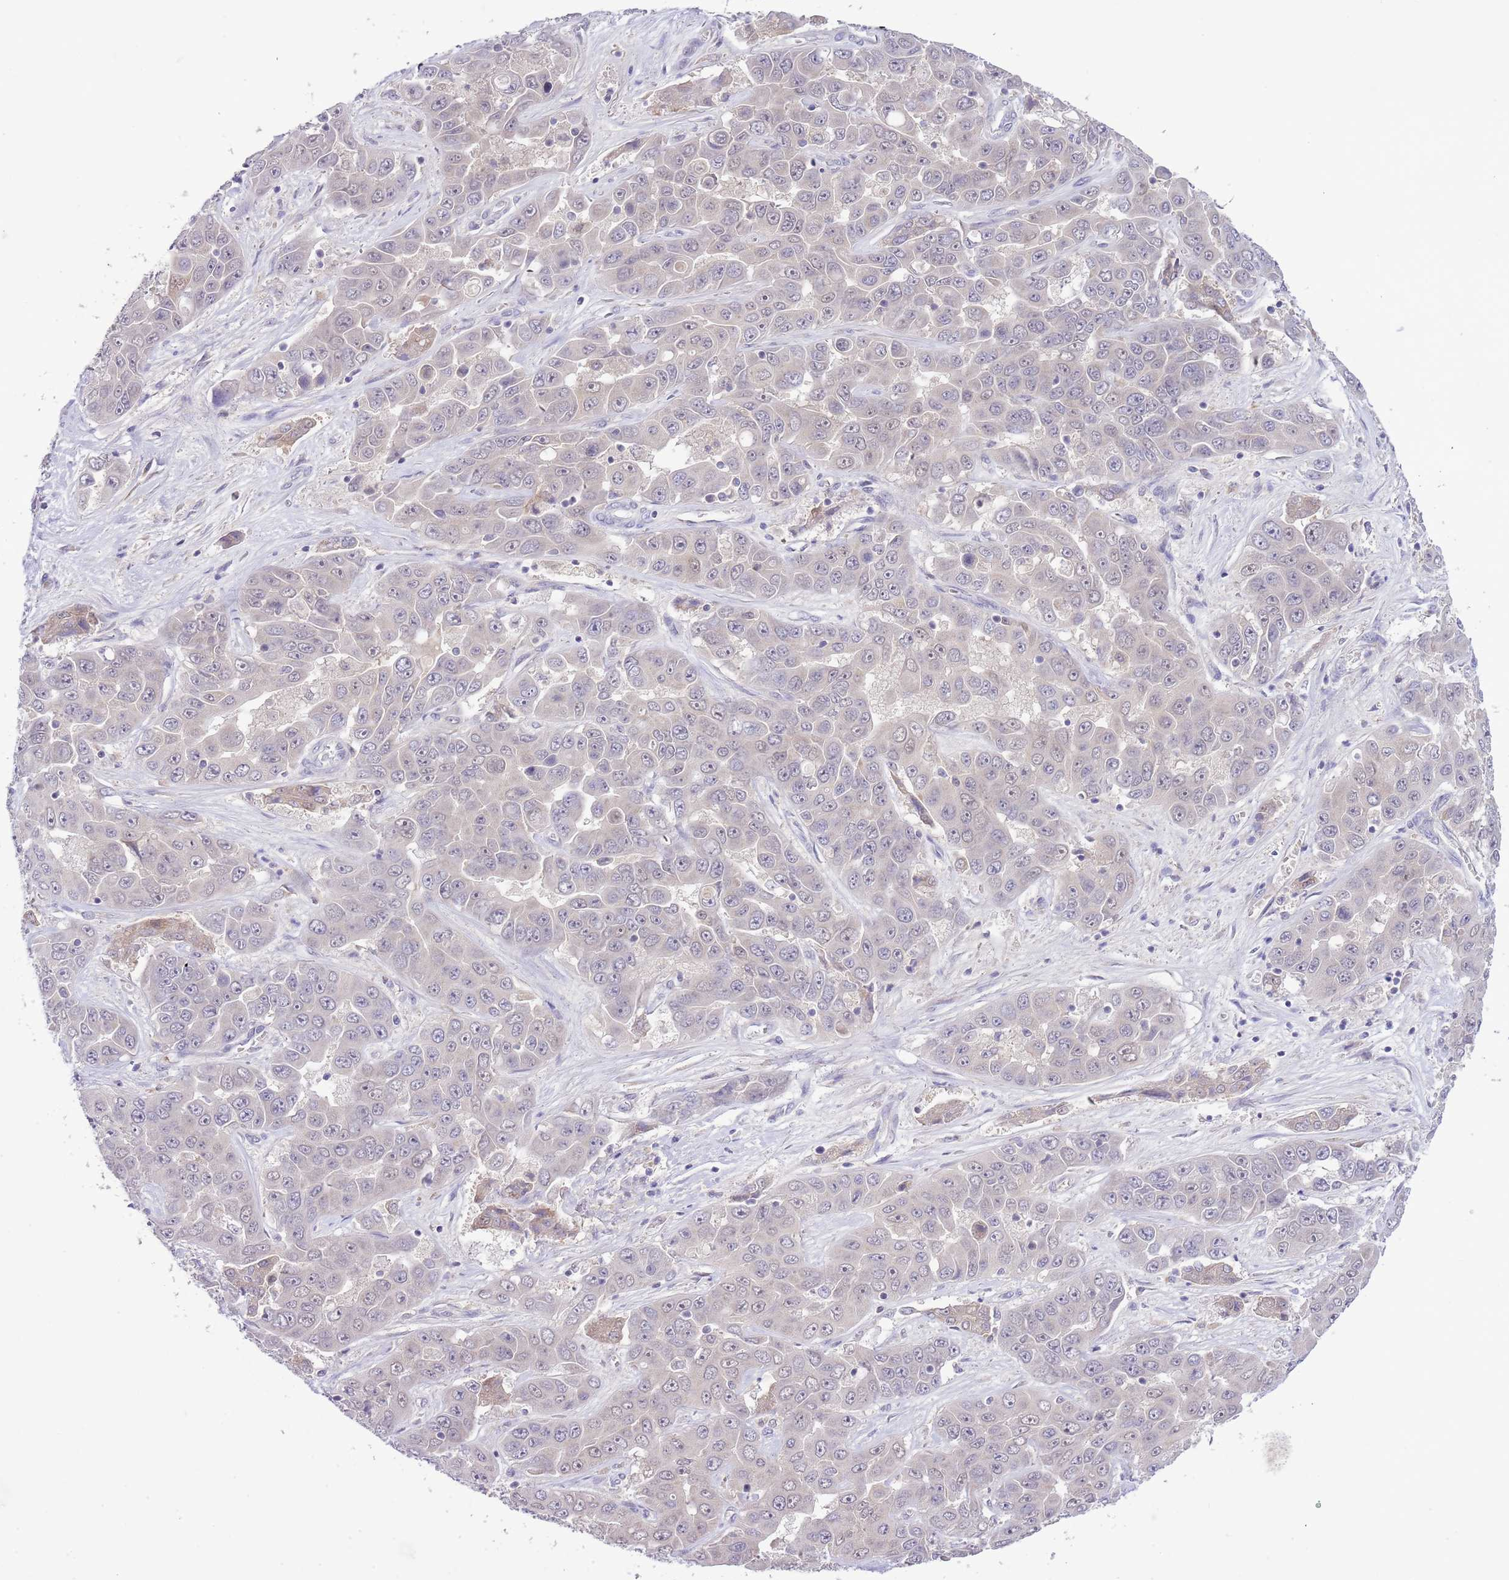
{"staining": {"intensity": "negative", "quantity": "none", "location": "none"}, "tissue": "liver cancer", "cell_type": "Tumor cells", "image_type": "cancer", "snomed": [{"axis": "morphology", "description": "Cholangiocarcinoma"}, {"axis": "topography", "description": "Liver"}], "caption": "A high-resolution photomicrograph shows immunohistochemistry (IHC) staining of liver cholangiocarcinoma, which demonstrates no significant expression in tumor cells.", "gene": "GALK2", "patient": {"sex": "female", "age": 52}}